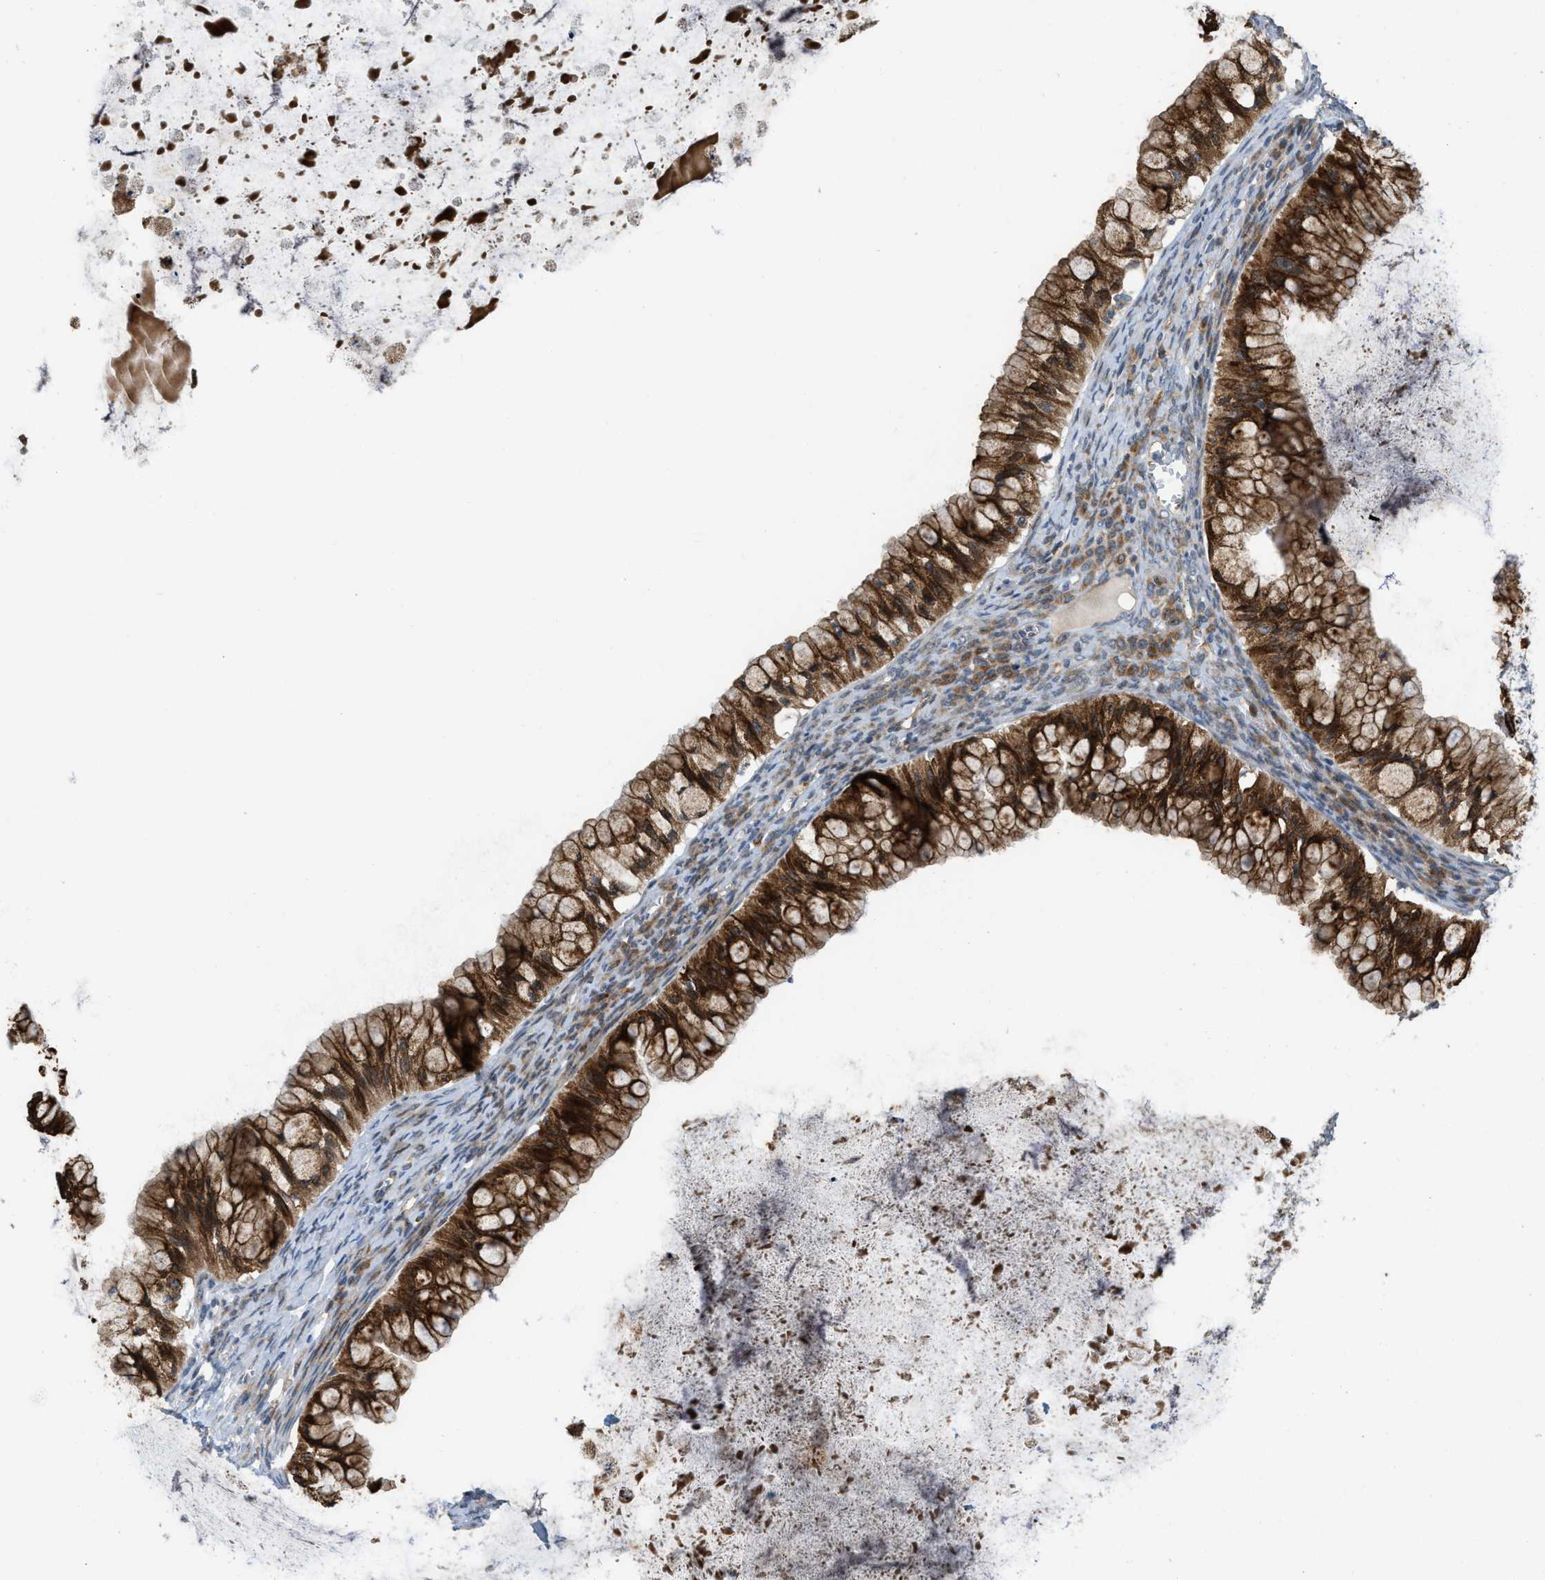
{"staining": {"intensity": "strong", "quantity": ">75%", "location": "cytoplasmic/membranous"}, "tissue": "ovarian cancer", "cell_type": "Tumor cells", "image_type": "cancer", "snomed": [{"axis": "morphology", "description": "Cystadenocarcinoma, mucinous, NOS"}, {"axis": "topography", "description": "Ovary"}], "caption": "Human ovarian cancer stained with a protein marker shows strong staining in tumor cells.", "gene": "DIPK1A", "patient": {"sex": "female", "age": 57}}